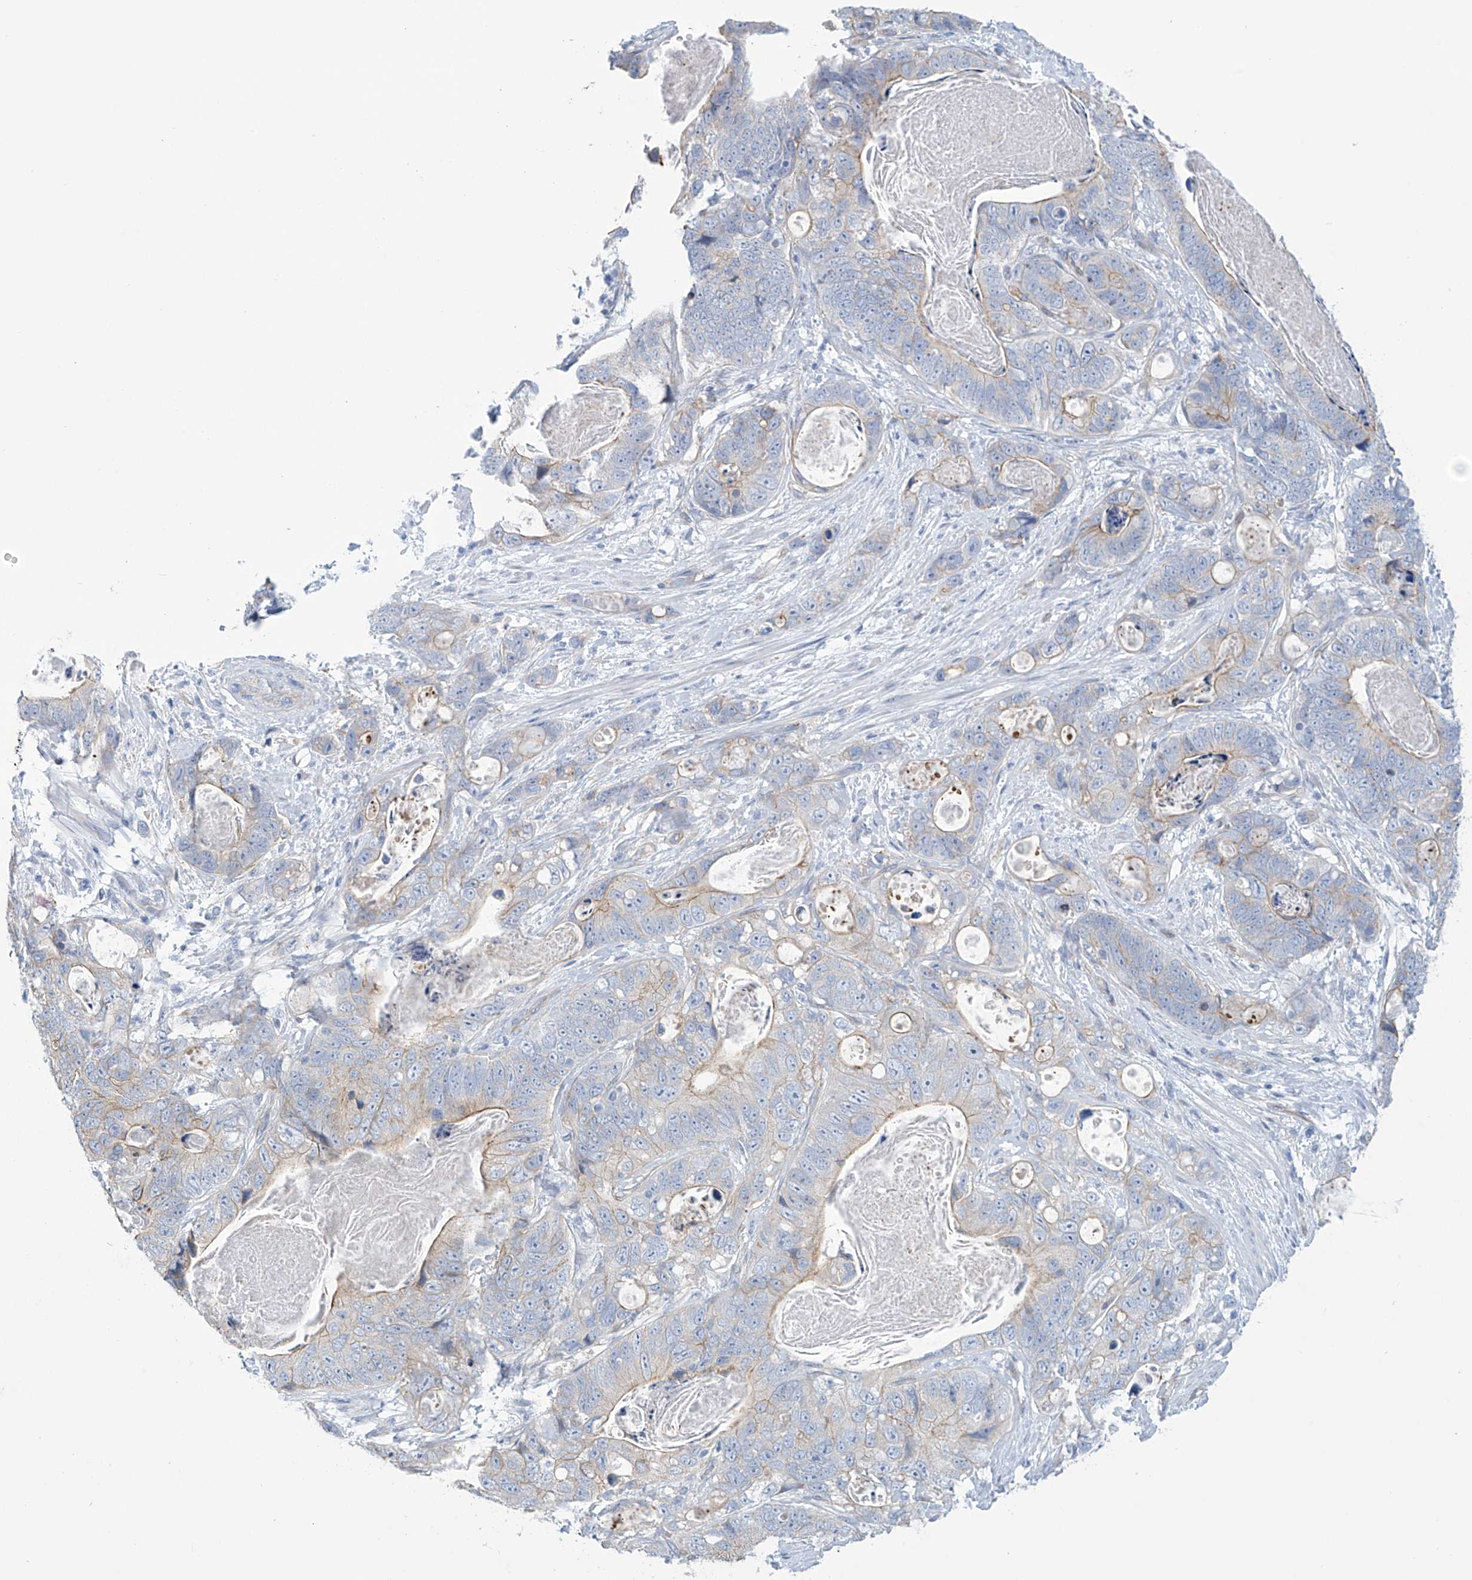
{"staining": {"intensity": "moderate", "quantity": "<25%", "location": "cytoplasmic/membranous"}, "tissue": "stomach cancer", "cell_type": "Tumor cells", "image_type": "cancer", "snomed": [{"axis": "morphology", "description": "Normal tissue, NOS"}, {"axis": "morphology", "description": "Adenocarcinoma, NOS"}, {"axis": "topography", "description": "Stomach"}], "caption": "High-magnification brightfield microscopy of stomach cancer stained with DAB (3,3'-diaminobenzidine) (brown) and counterstained with hematoxylin (blue). tumor cells exhibit moderate cytoplasmic/membranous expression is seen in approximately<25% of cells.", "gene": "ABHD13", "patient": {"sex": "female", "age": 89}}